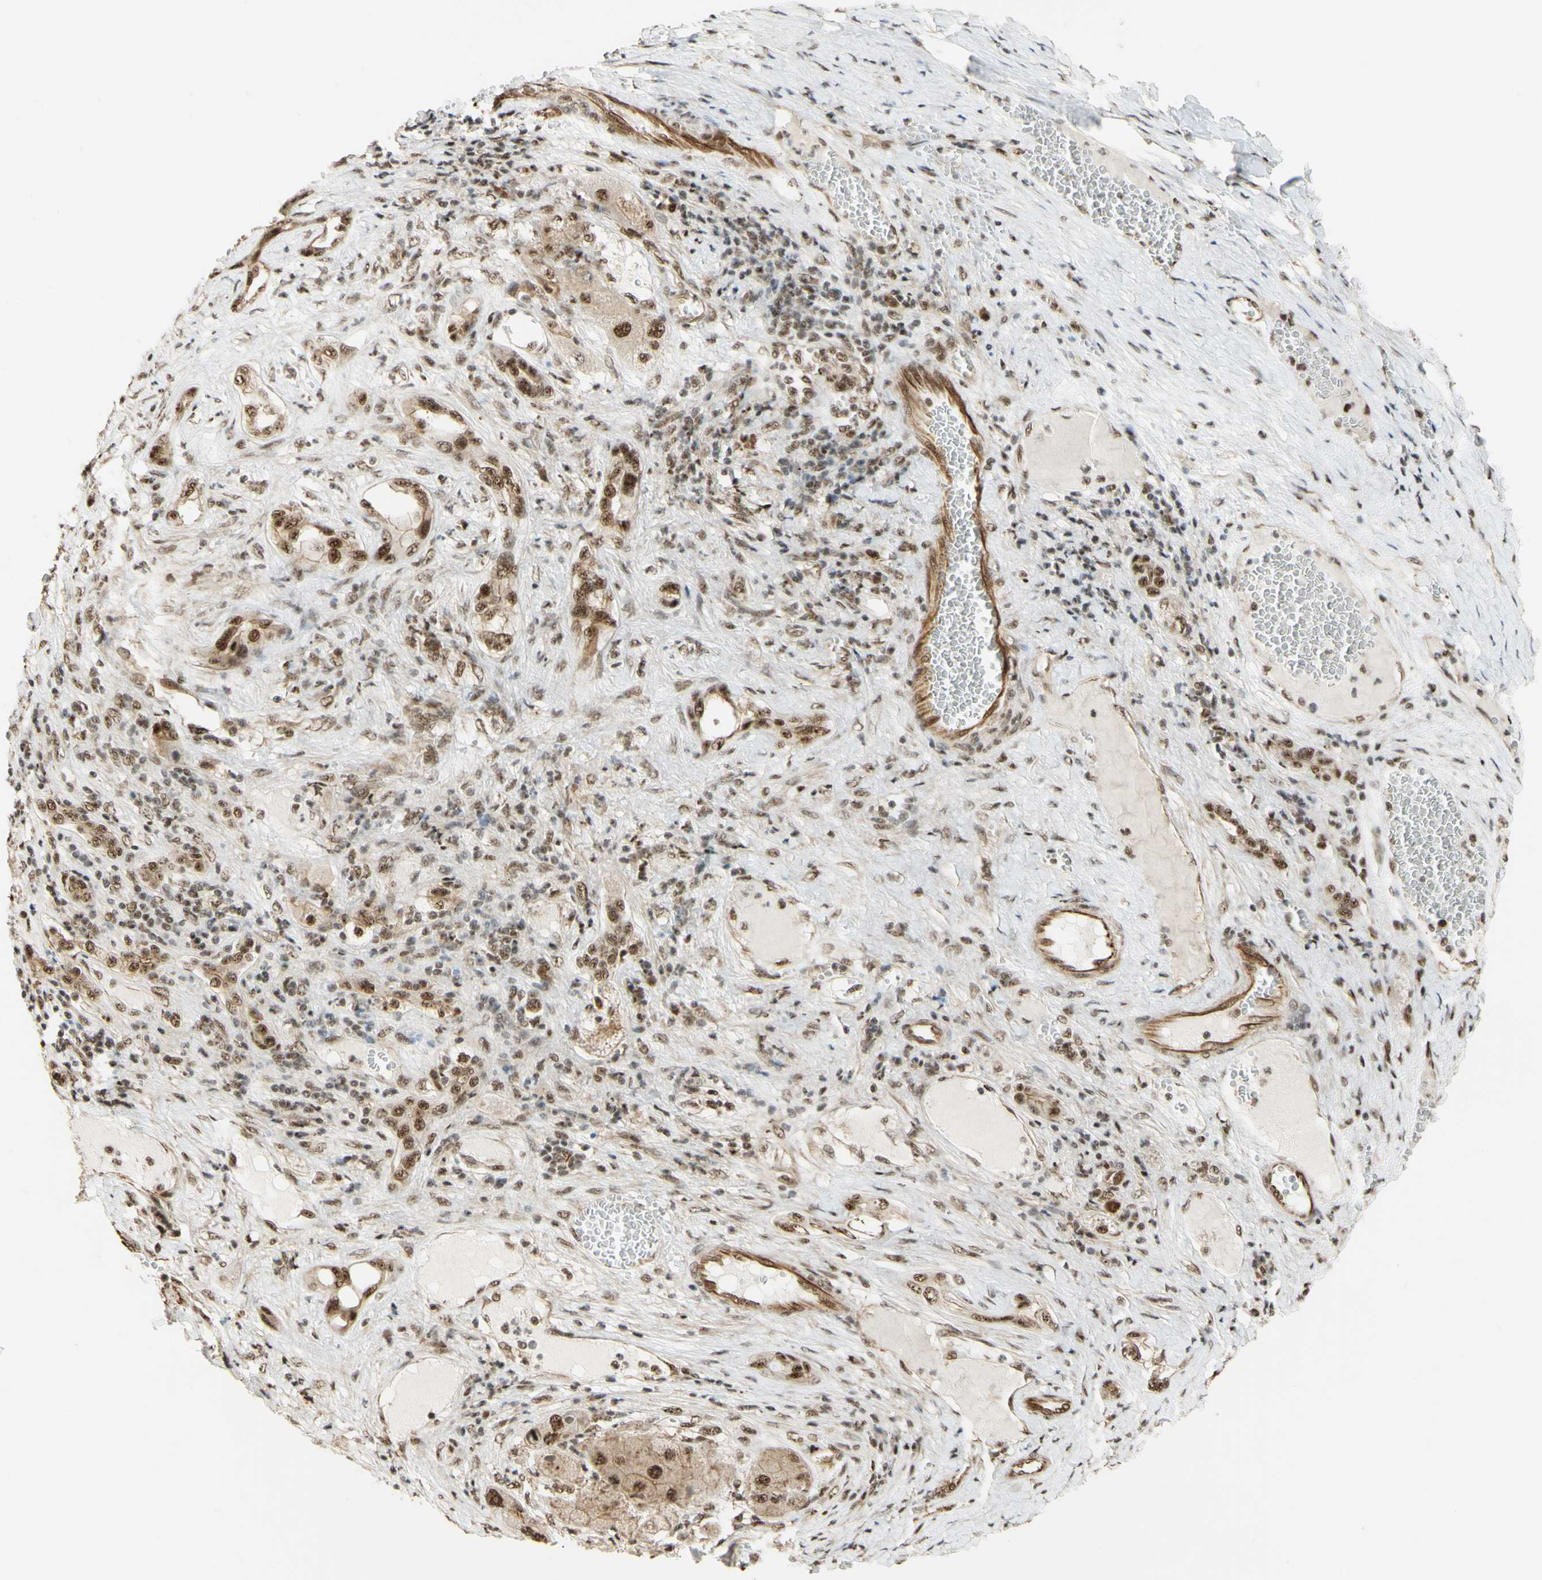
{"staining": {"intensity": "moderate", "quantity": ">75%", "location": "nuclear"}, "tissue": "liver cancer", "cell_type": "Tumor cells", "image_type": "cancer", "snomed": [{"axis": "morphology", "description": "Carcinoma, Hepatocellular, NOS"}, {"axis": "topography", "description": "Liver"}], "caption": "Liver cancer stained for a protein (brown) demonstrates moderate nuclear positive staining in approximately >75% of tumor cells.", "gene": "SAP18", "patient": {"sex": "female", "age": 73}}